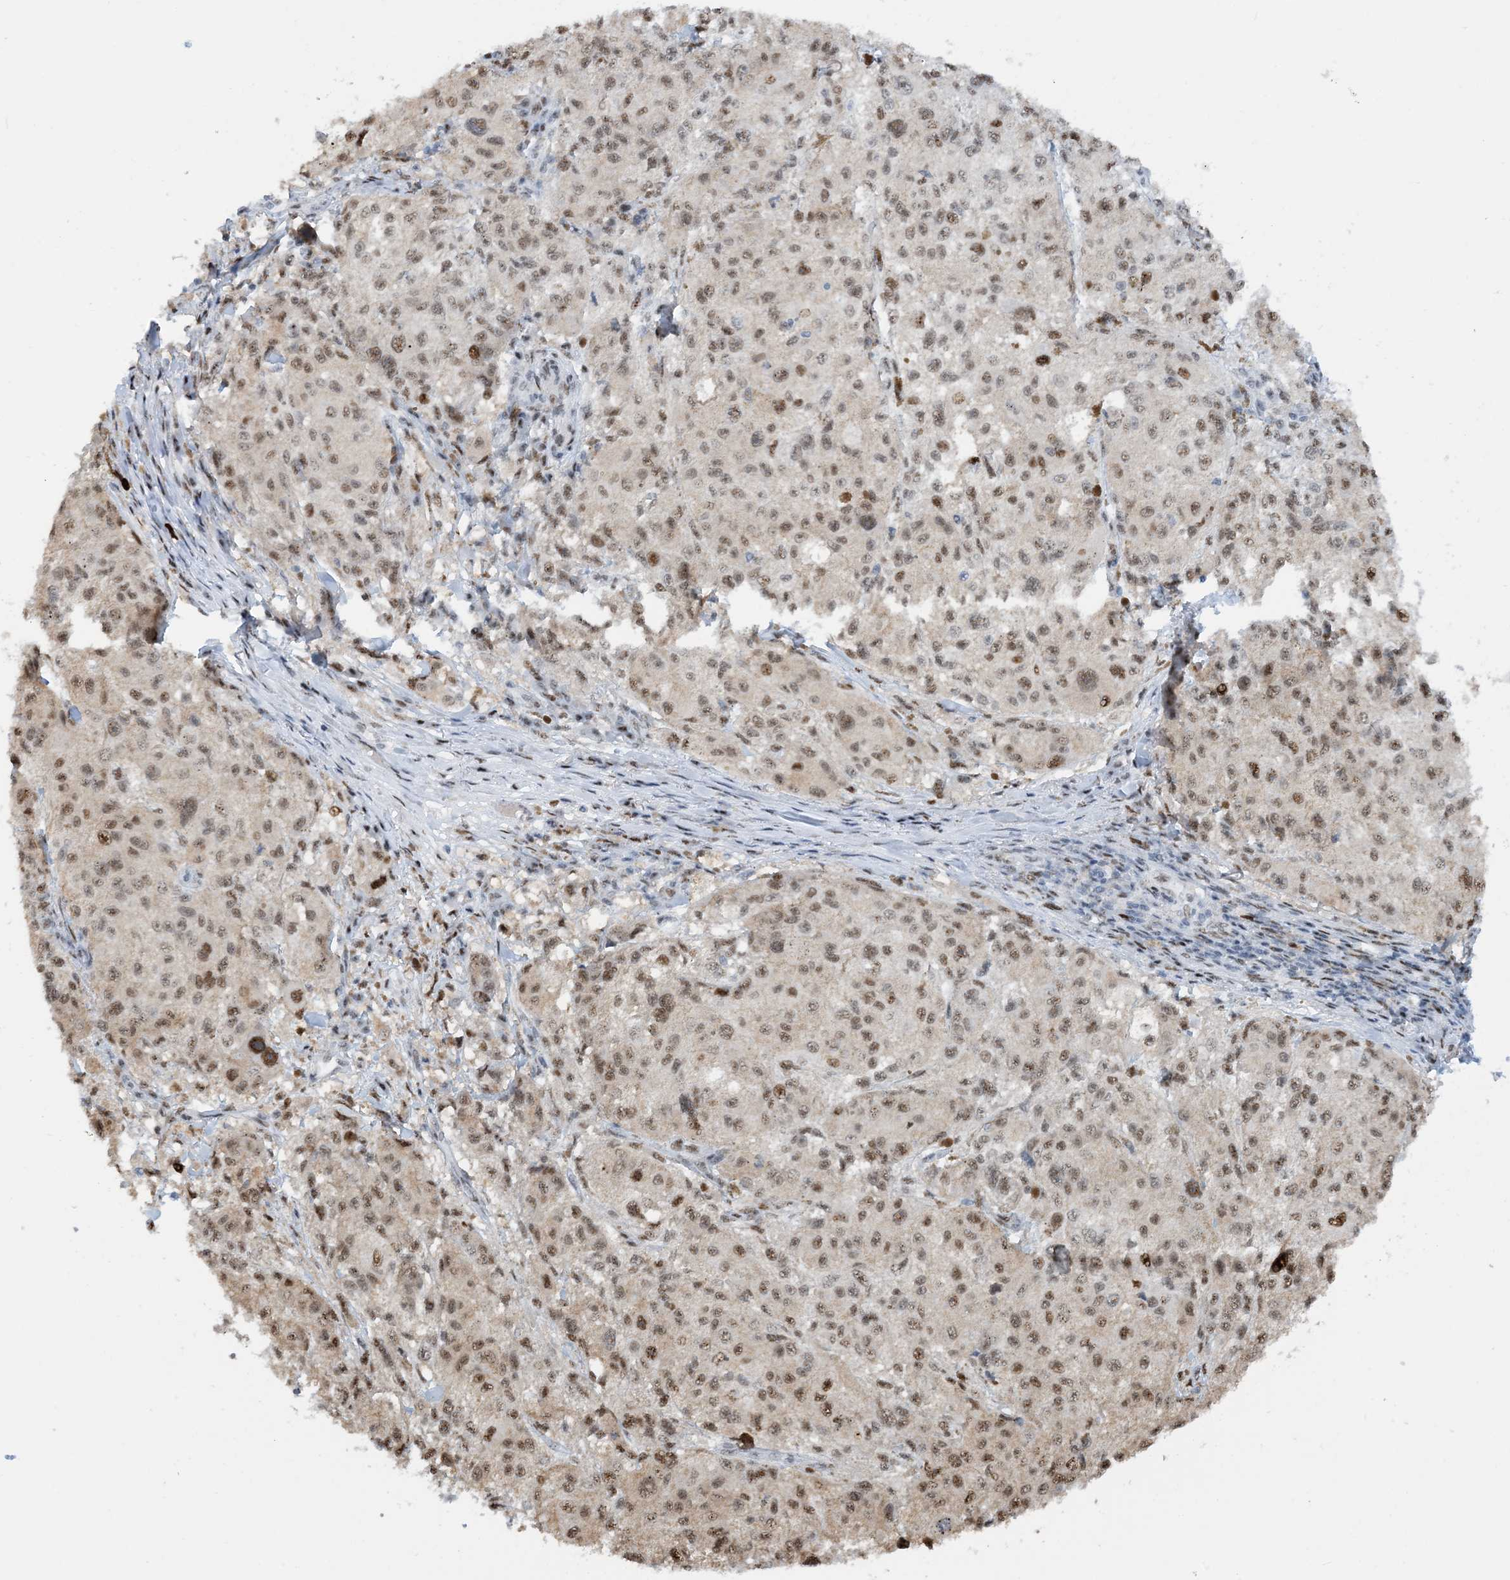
{"staining": {"intensity": "moderate", "quantity": ">75%", "location": "nuclear"}, "tissue": "melanoma", "cell_type": "Tumor cells", "image_type": "cancer", "snomed": [{"axis": "morphology", "description": "Necrosis, NOS"}, {"axis": "morphology", "description": "Malignant melanoma, NOS"}, {"axis": "topography", "description": "Skin"}], "caption": "Malignant melanoma was stained to show a protein in brown. There is medium levels of moderate nuclear positivity in about >75% of tumor cells. The staining was performed using DAB (3,3'-diaminobenzidine) to visualize the protein expression in brown, while the nuclei were stained in blue with hematoxylin (Magnification: 20x).", "gene": "HEMK1", "patient": {"sex": "female", "age": 87}}